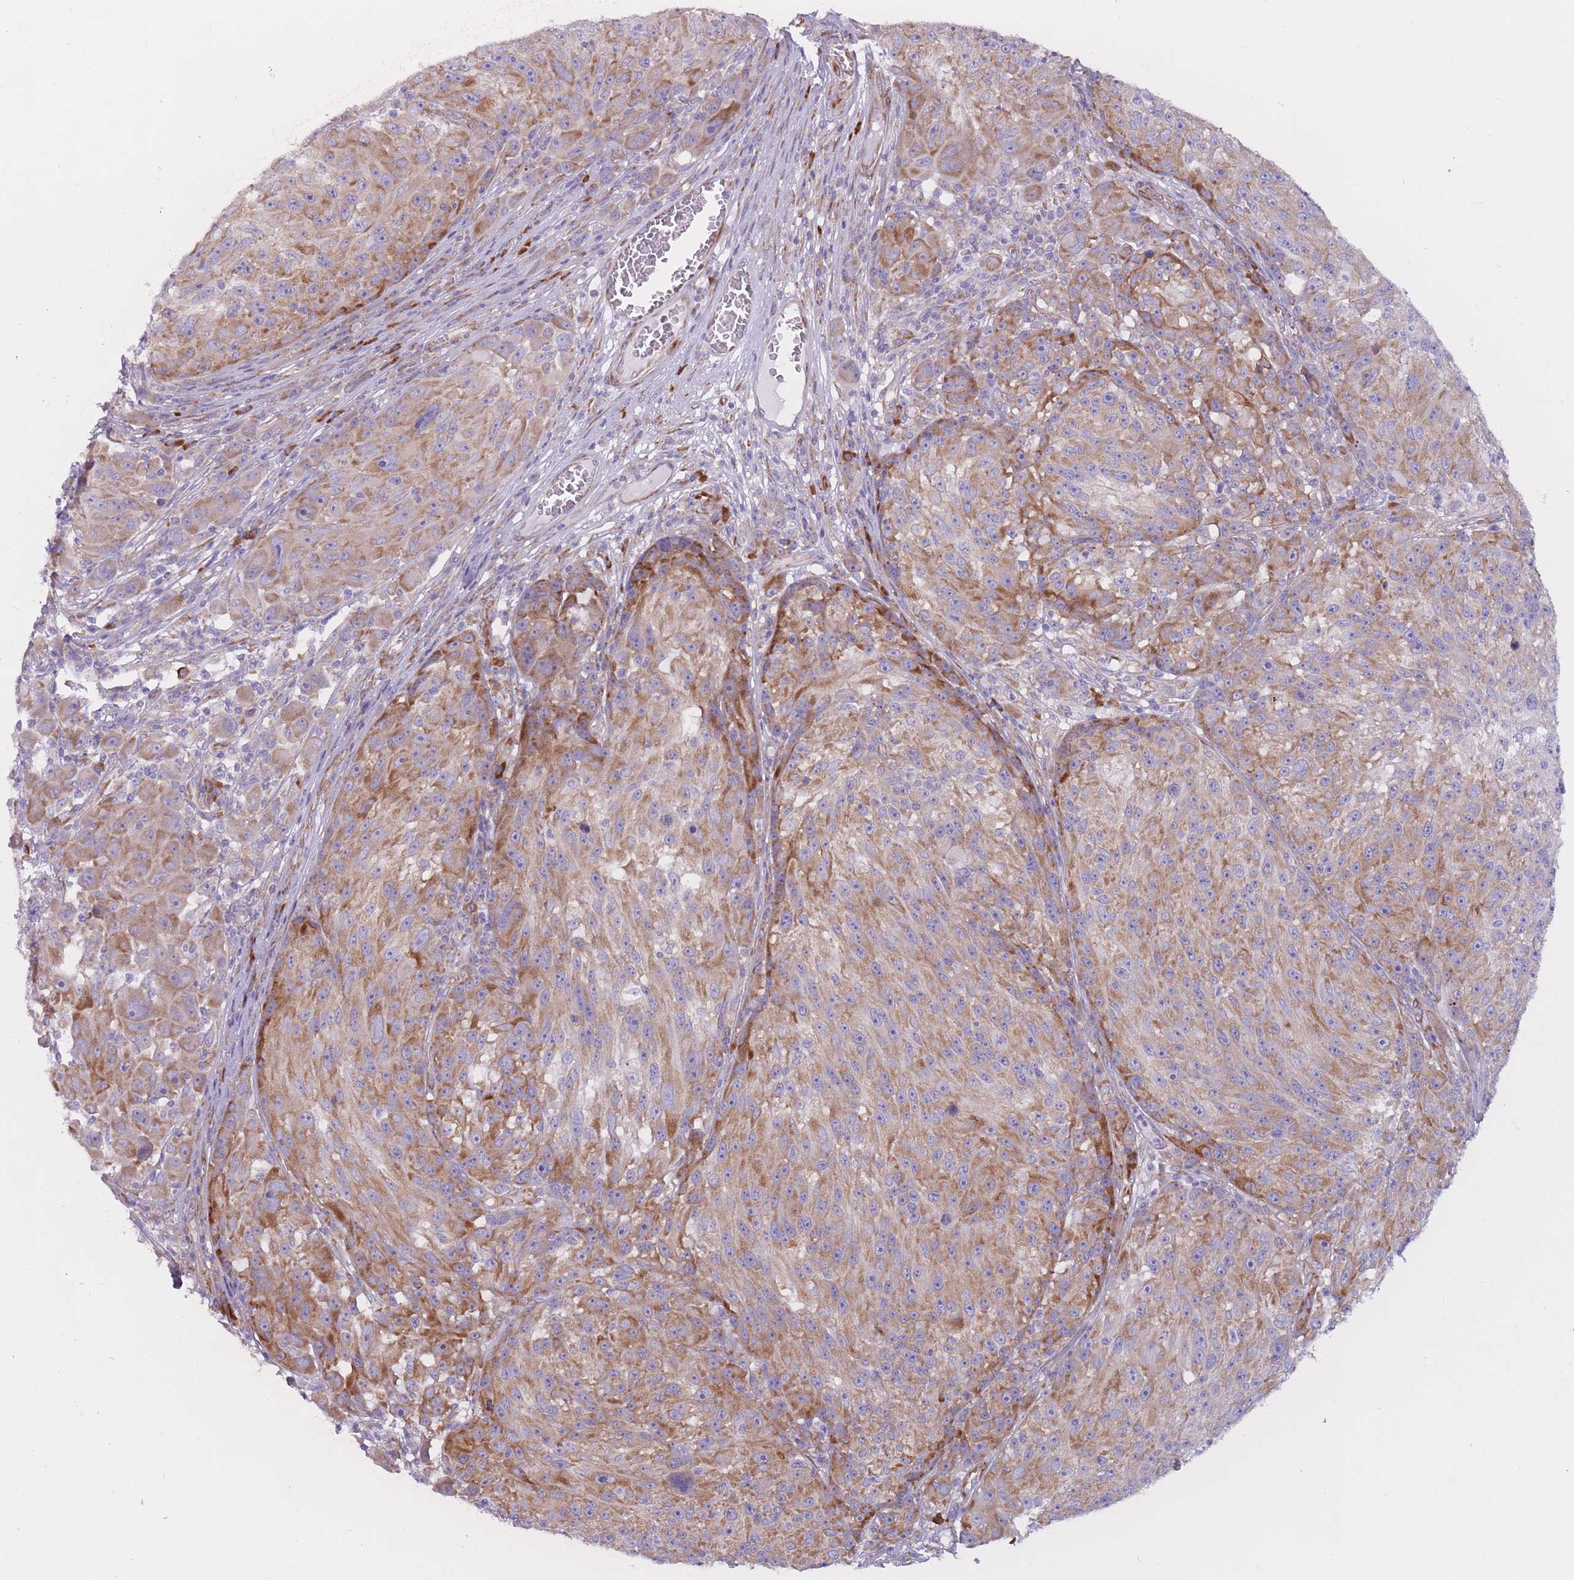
{"staining": {"intensity": "moderate", "quantity": "25%-75%", "location": "cytoplasmic/membranous"}, "tissue": "melanoma", "cell_type": "Tumor cells", "image_type": "cancer", "snomed": [{"axis": "morphology", "description": "Malignant melanoma, NOS"}, {"axis": "topography", "description": "Skin"}], "caption": "Brown immunohistochemical staining in human melanoma displays moderate cytoplasmic/membranous positivity in about 25%-75% of tumor cells.", "gene": "RPL18", "patient": {"sex": "male", "age": 53}}